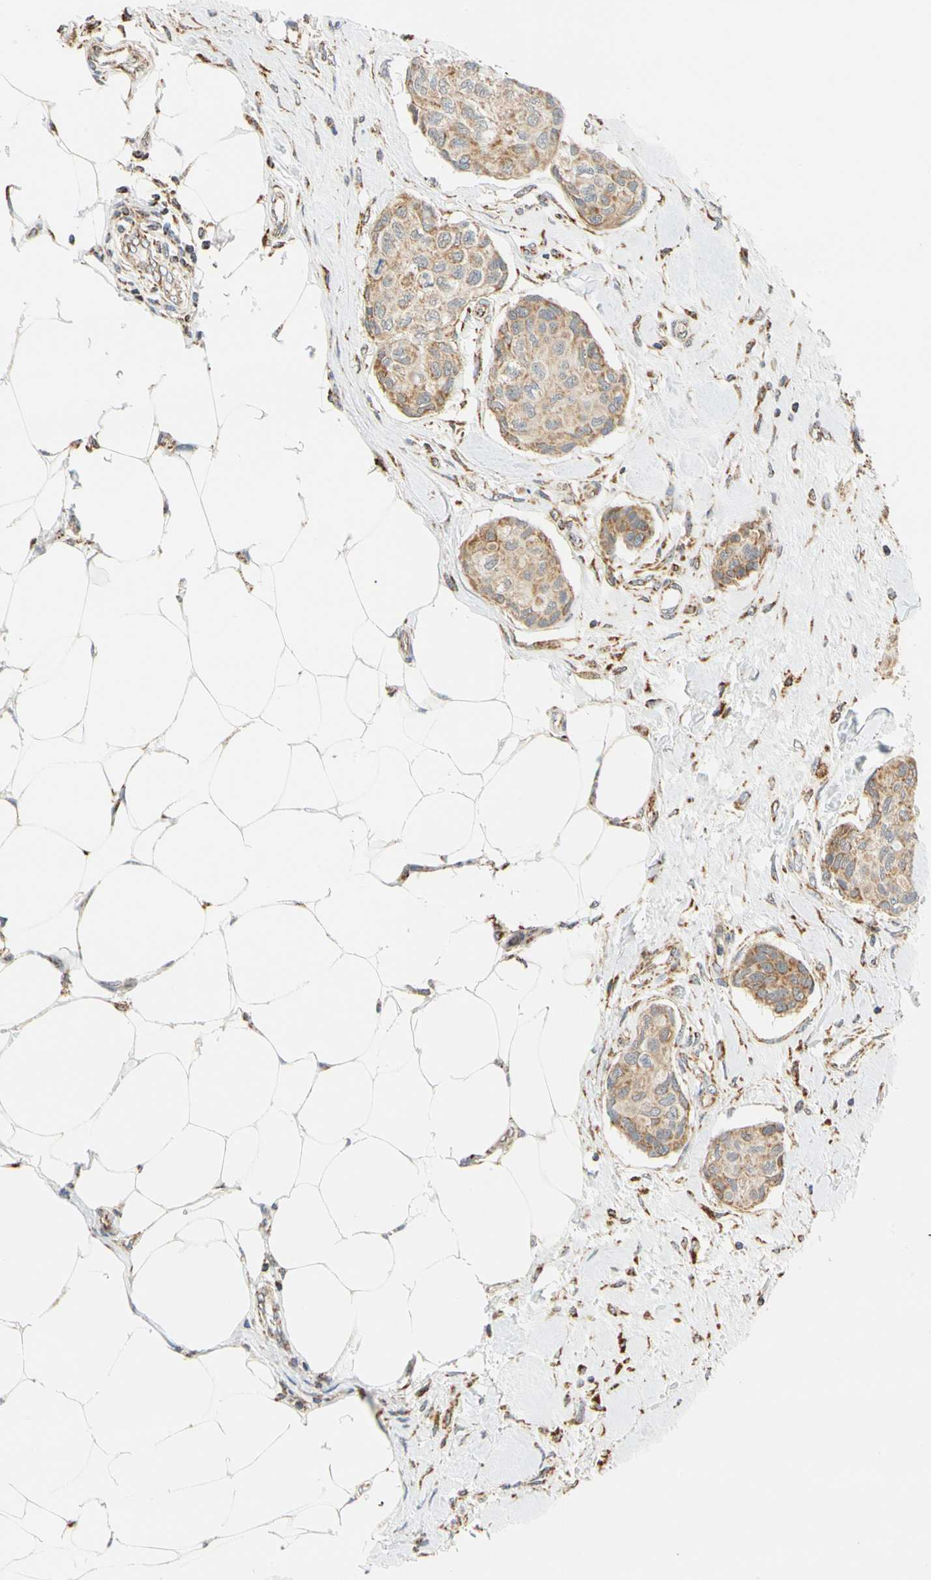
{"staining": {"intensity": "moderate", "quantity": "25%-75%", "location": "cytoplasmic/membranous"}, "tissue": "breast cancer", "cell_type": "Tumor cells", "image_type": "cancer", "snomed": [{"axis": "morphology", "description": "Duct carcinoma"}, {"axis": "topography", "description": "Breast"}], "caption": "The immunohistochemical stain shows moderate cytoplasmic/membranous positivity in tumor cells of breast cancer tissue. (IHC, brightfield microscopy, high magnification).", "gene": "SFXN3", "patient": {"sex": "female", "age": 80}}